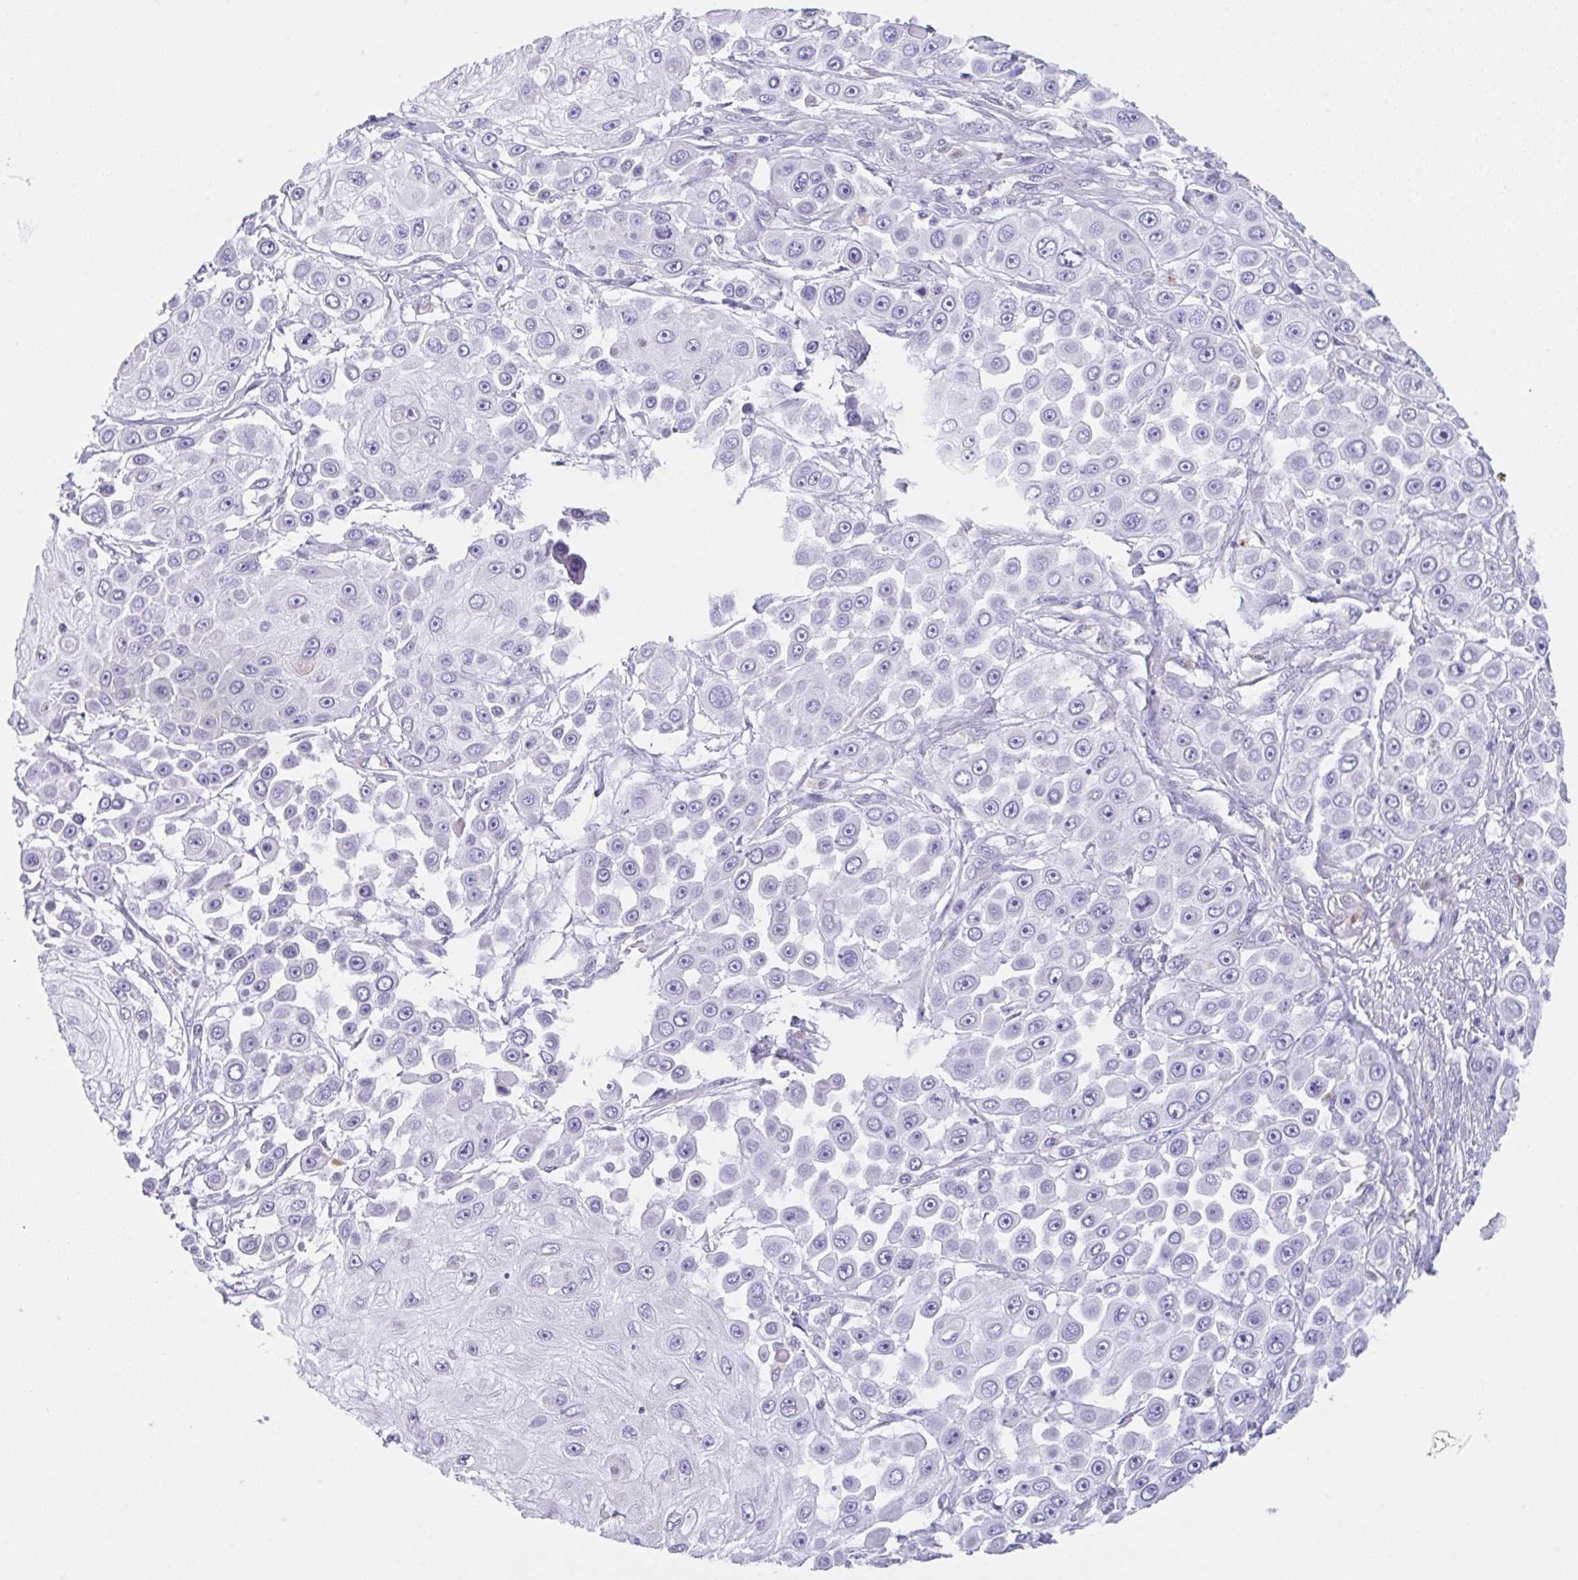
{"staining": {"intensity": "negative", "quantity": "none", "location": "none"}, "tissue": "skin cancer", "cell_type": "Tumor cells", "image_type": "cancer", "snomed": [{"axis": "morphology", "description": "Squamous cell carcinoma, NOS"}, {"axis": "topography", "description": "Skin"}], "caption": "Tumor cells are negative for brown protein staining in skin cancer (squamous cell carcinoma). Brightfield microscopy of immunohistochemistry (IHC) stained with DAB (3,3'-diaminobenzidine) (brown) and hematoxylin (blue), captured at high magnification.", "gene": "TRAF4", "patient": {"sex": "male", "age": 67}}